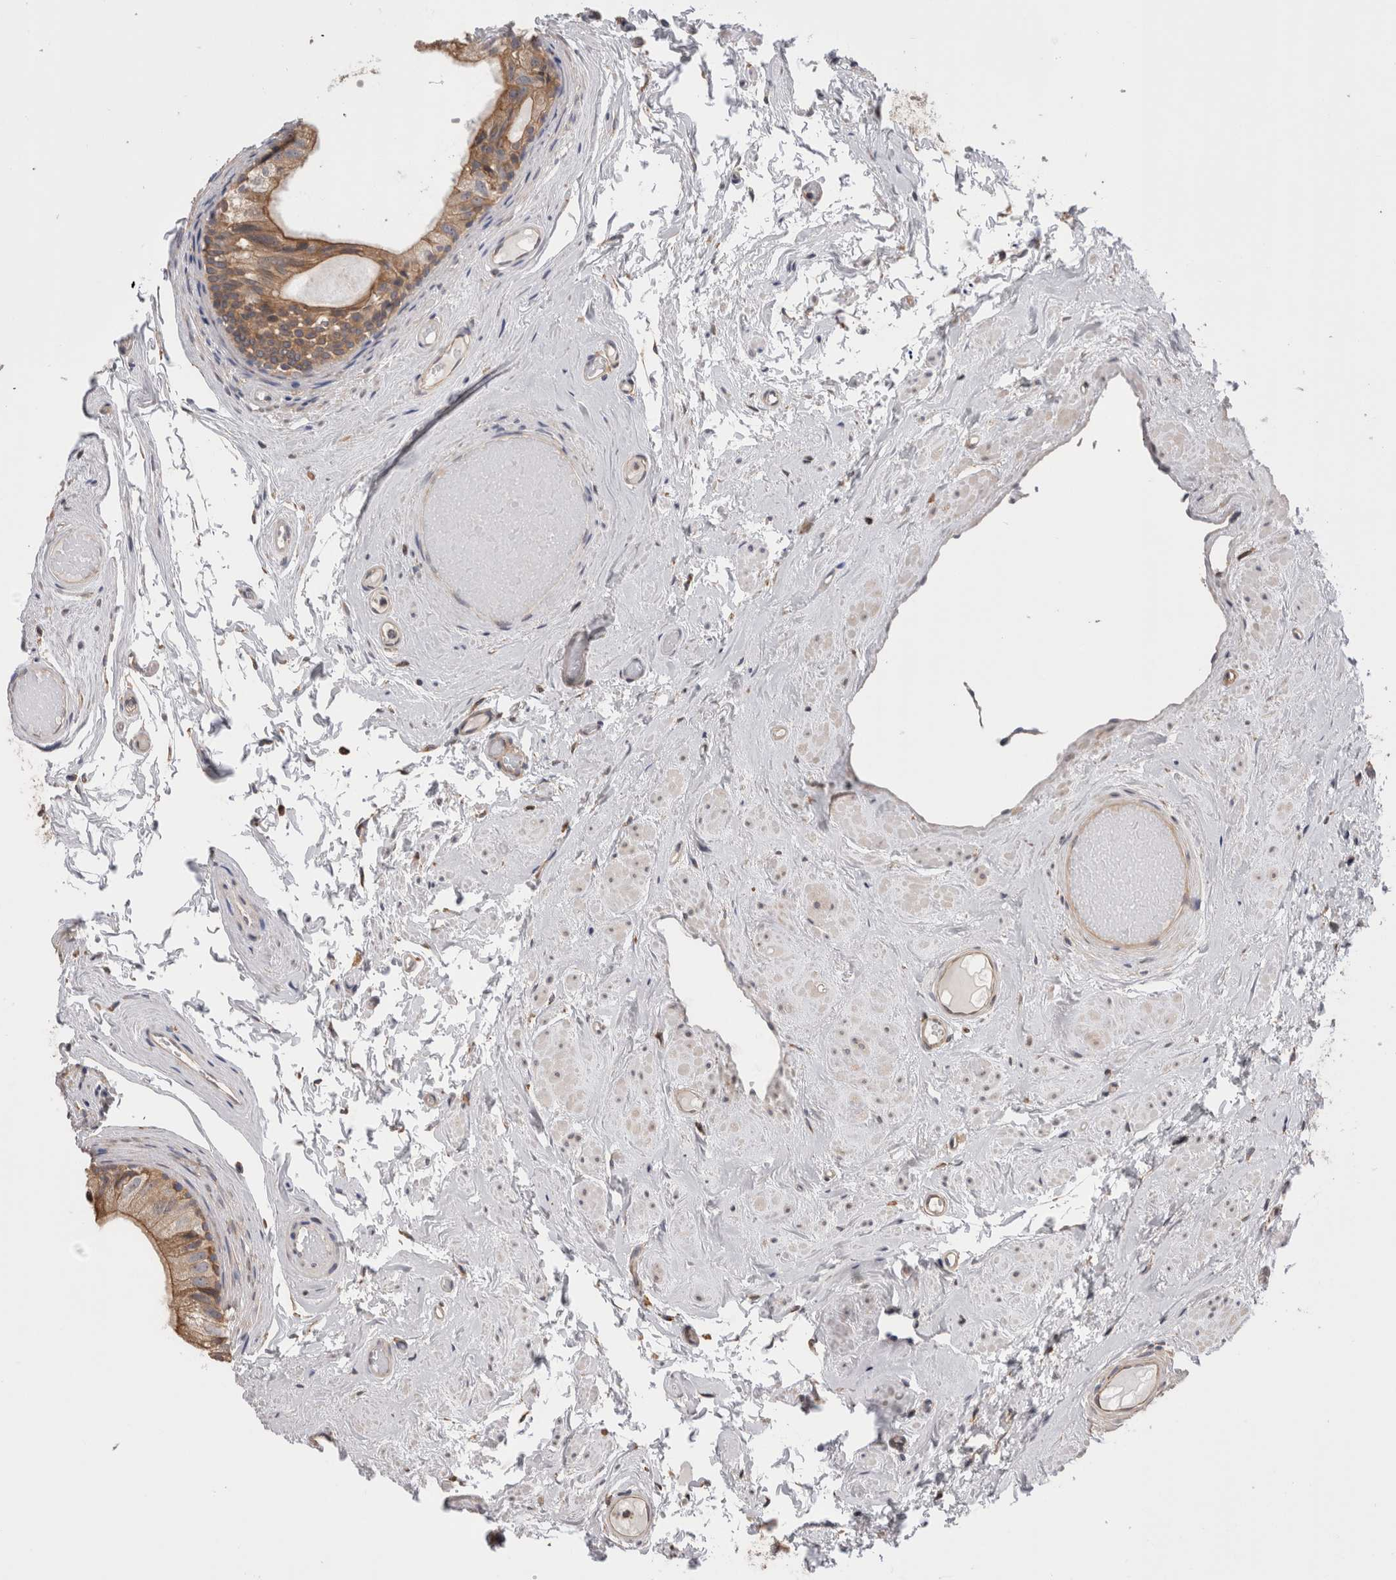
{"staining": {"intensity": "strong", "quantity": ">75%", "location": "cytoplasmic/membranous"}, "tissue": "epididymis", "cell_type": "Glandular cells", "image_type": "normal", "snomed": [{"axis": "morphology", "description": "Normal tissue, NOS"}, {"axis": "topography", "description": "Epididymis"}], "caption": "Immunohistochemistry of unremarkable human epididymis displays high levels of strong cytoplasmic/membranous staining in approximately >75% of glandular cells. The protein is shown in brown color, while the nuclei are stained blue.", "gene": "SMAP2", "patient": {"sex": "male", "age": 79}}